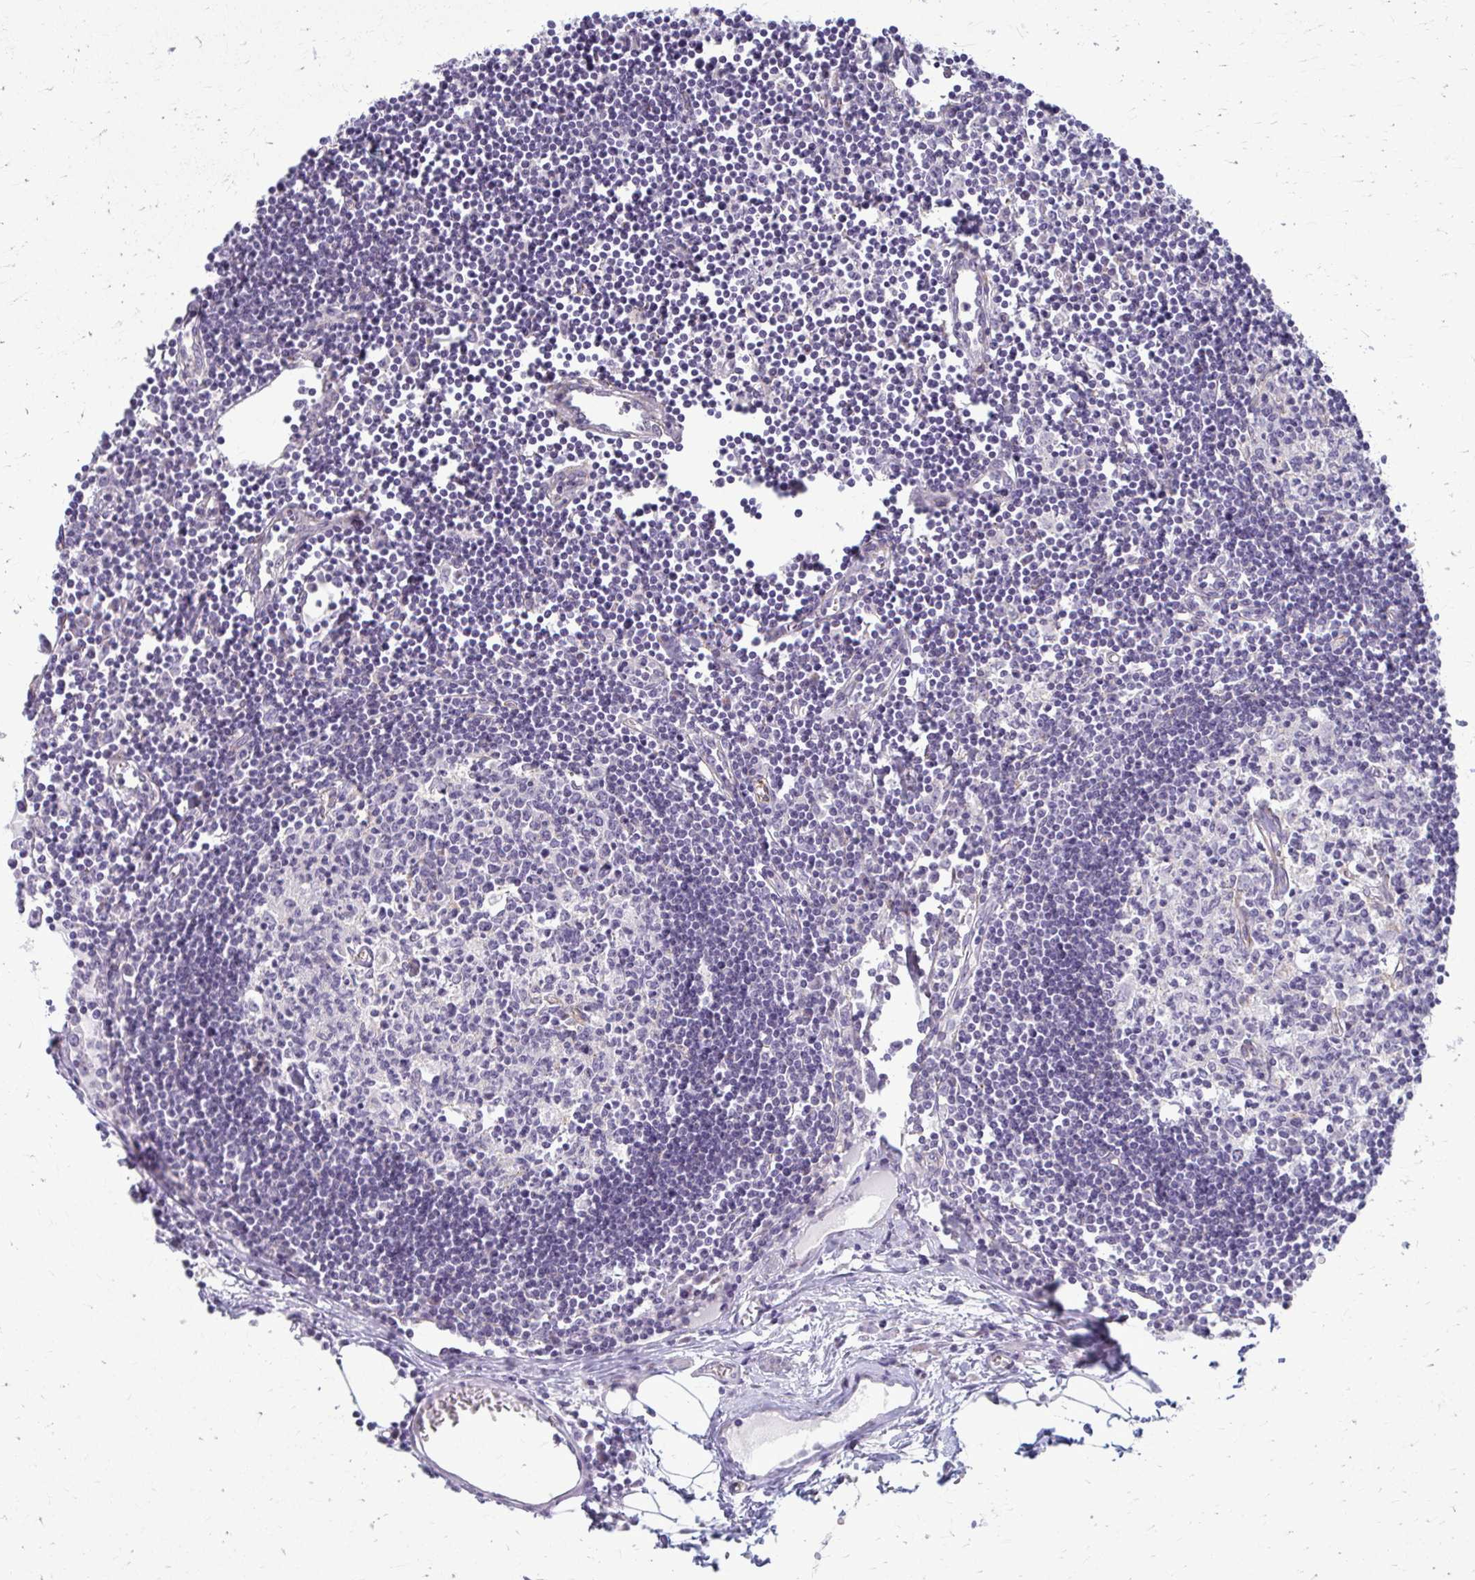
{"staining": {"intensity": "negative", "quantity": "none", "location": "none"}, "tissue": "lymph node", "cell_type": "Germinal center cells", "image_type": "normal", "snomed": [{"axis": "morphology", "description": "Normal tissue, NOS"}, {"axis": "topography", "description": "Lymph node"}], "caption": "Immunohistochemistry micrograph of normal human lymph node stained for a protein (brown), which demonstrates no positivity in germinal center cells.", "gene": "DEPP1", "patient": {"sex": "female", "age": 65}}